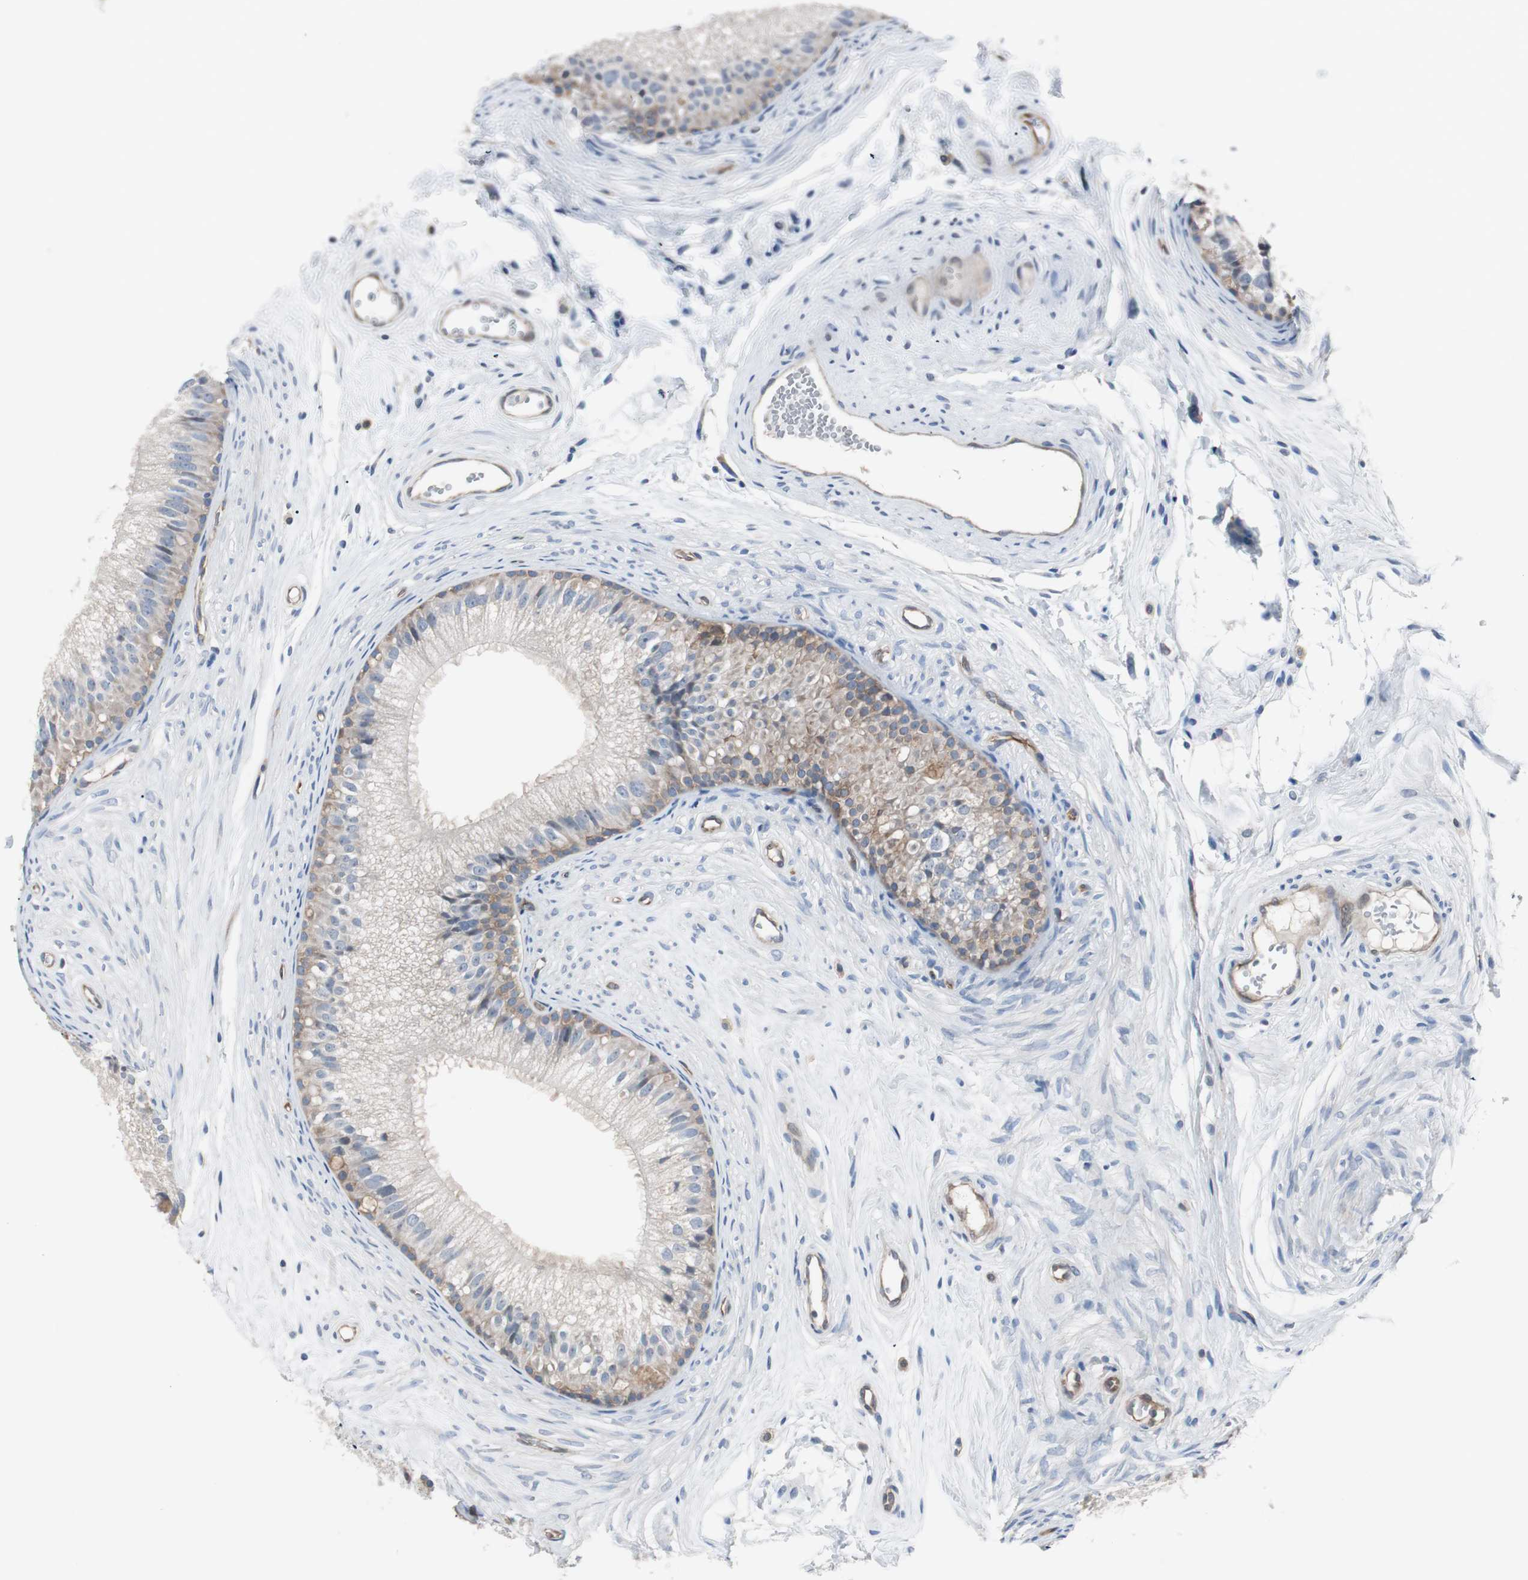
{"staining": {"intensity": "moderate", "quantity": ">75%", "location": "cytoplasmic/membranous"}, "tissue": "epididymis", "cell_type": "Glandular cells", "image_type": "normal", "snomed": [{"axis": "morphology", "description": "Normal tissue, NOS"}, {"axis": "topography", "description": "Epididymis"}], "caption": "Brown immunohistochemical staining in benign epididymis displays moderate cytoplasmic/membranous staining in approximately >75% of glandular cells. Nuclei are stained in blue.", "gene": "SWAP70", "patient": {"sex": "male", "age": 56}}